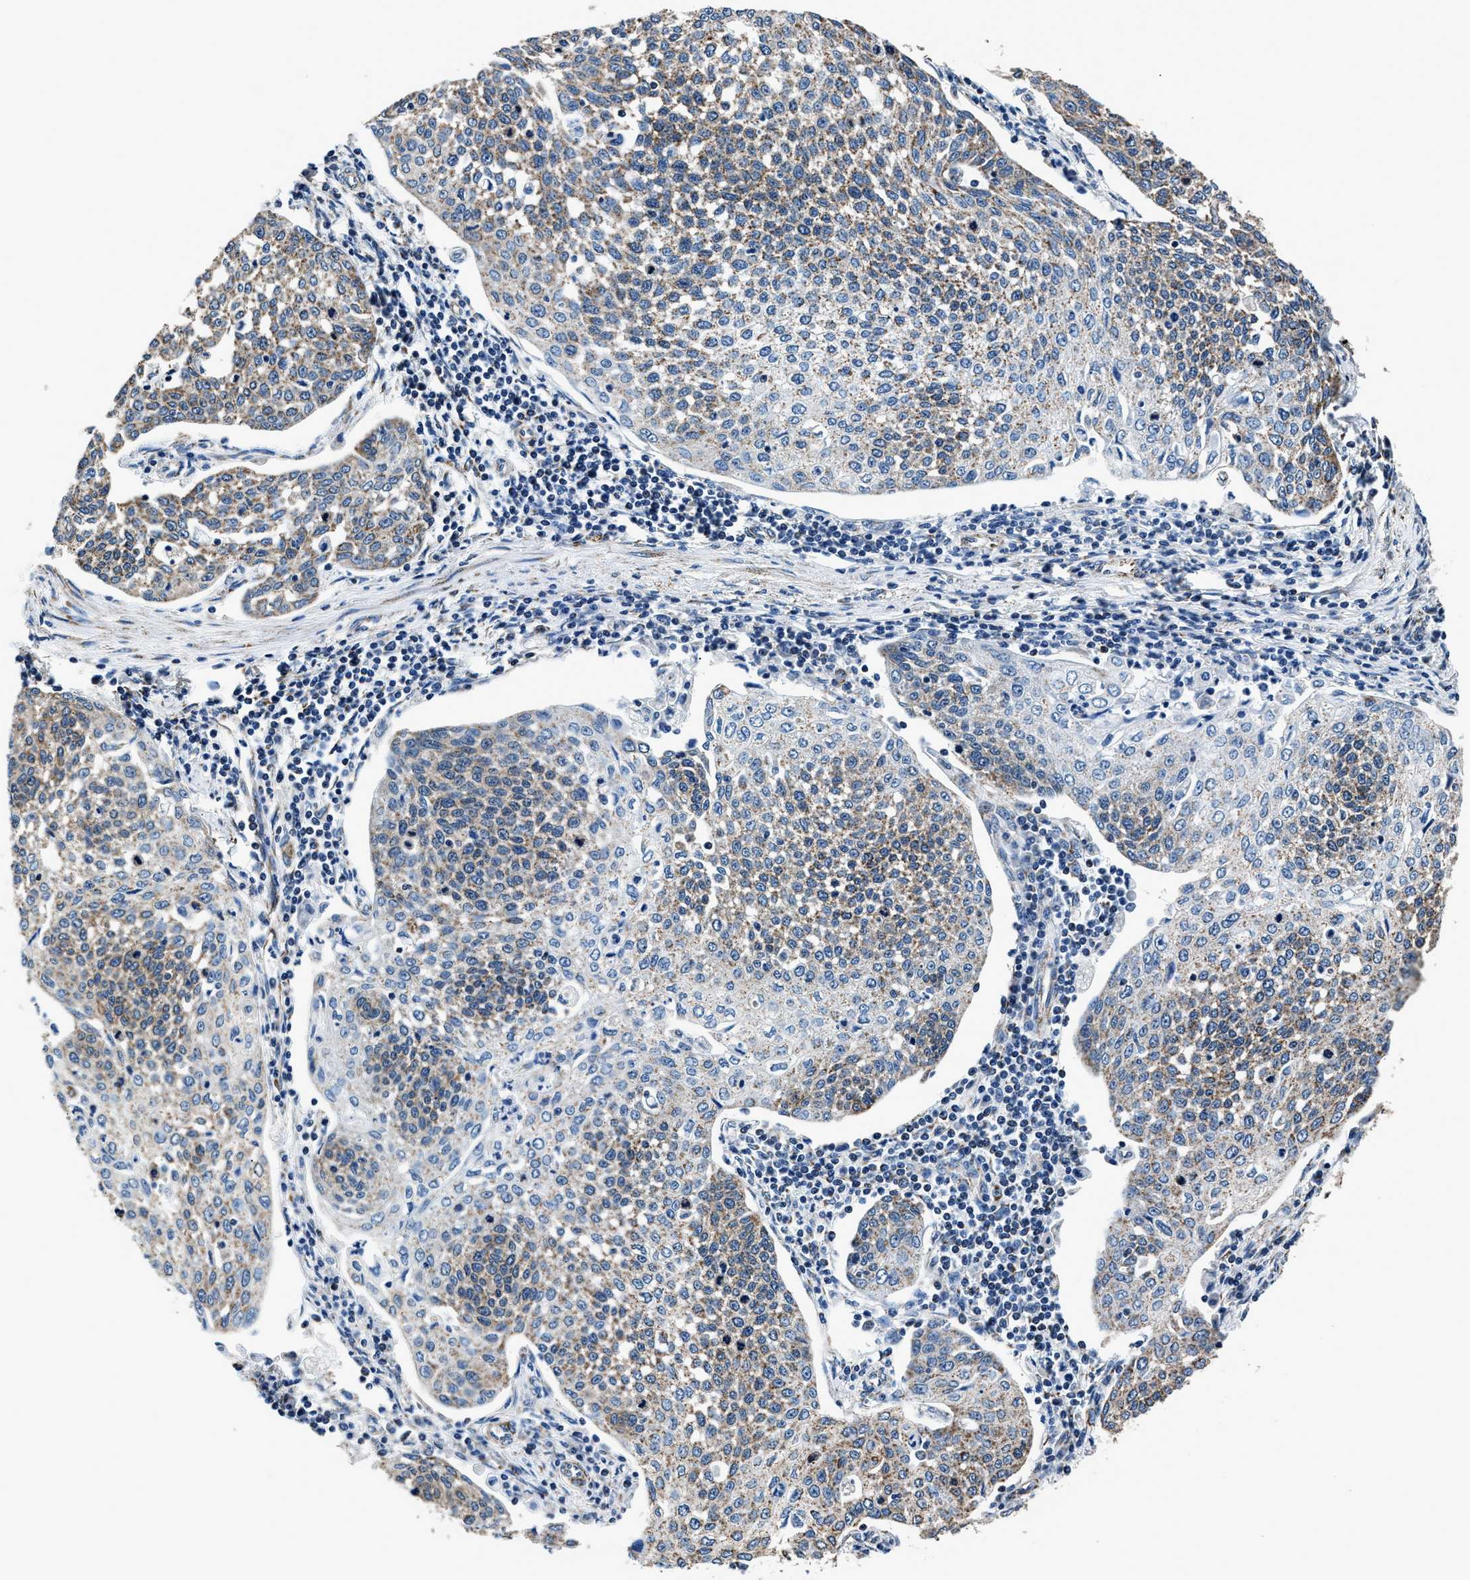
{"staining": {"intensity": "moderate", "quantity": ">75%", "location": "cytoplasmic/membranous"}, "tissue": "cervical cancer", "cell_type": "Tumor cells", "image_type": "cancer", "snomed": [{"axis": "morphology", "description": "Squamous cell carcinoma, NOS"}, {"axis": "topography", "description": "Cervix"}], "caption": "Cervical squamous cell carcinoma was stained to show a protein in brown. There is medium levels of moderate cytoplasmic/membranous staining in approximately >75% of tumor cells.", "gene": "HIBADH", "patient": {"sex": "female", "age": 34}}